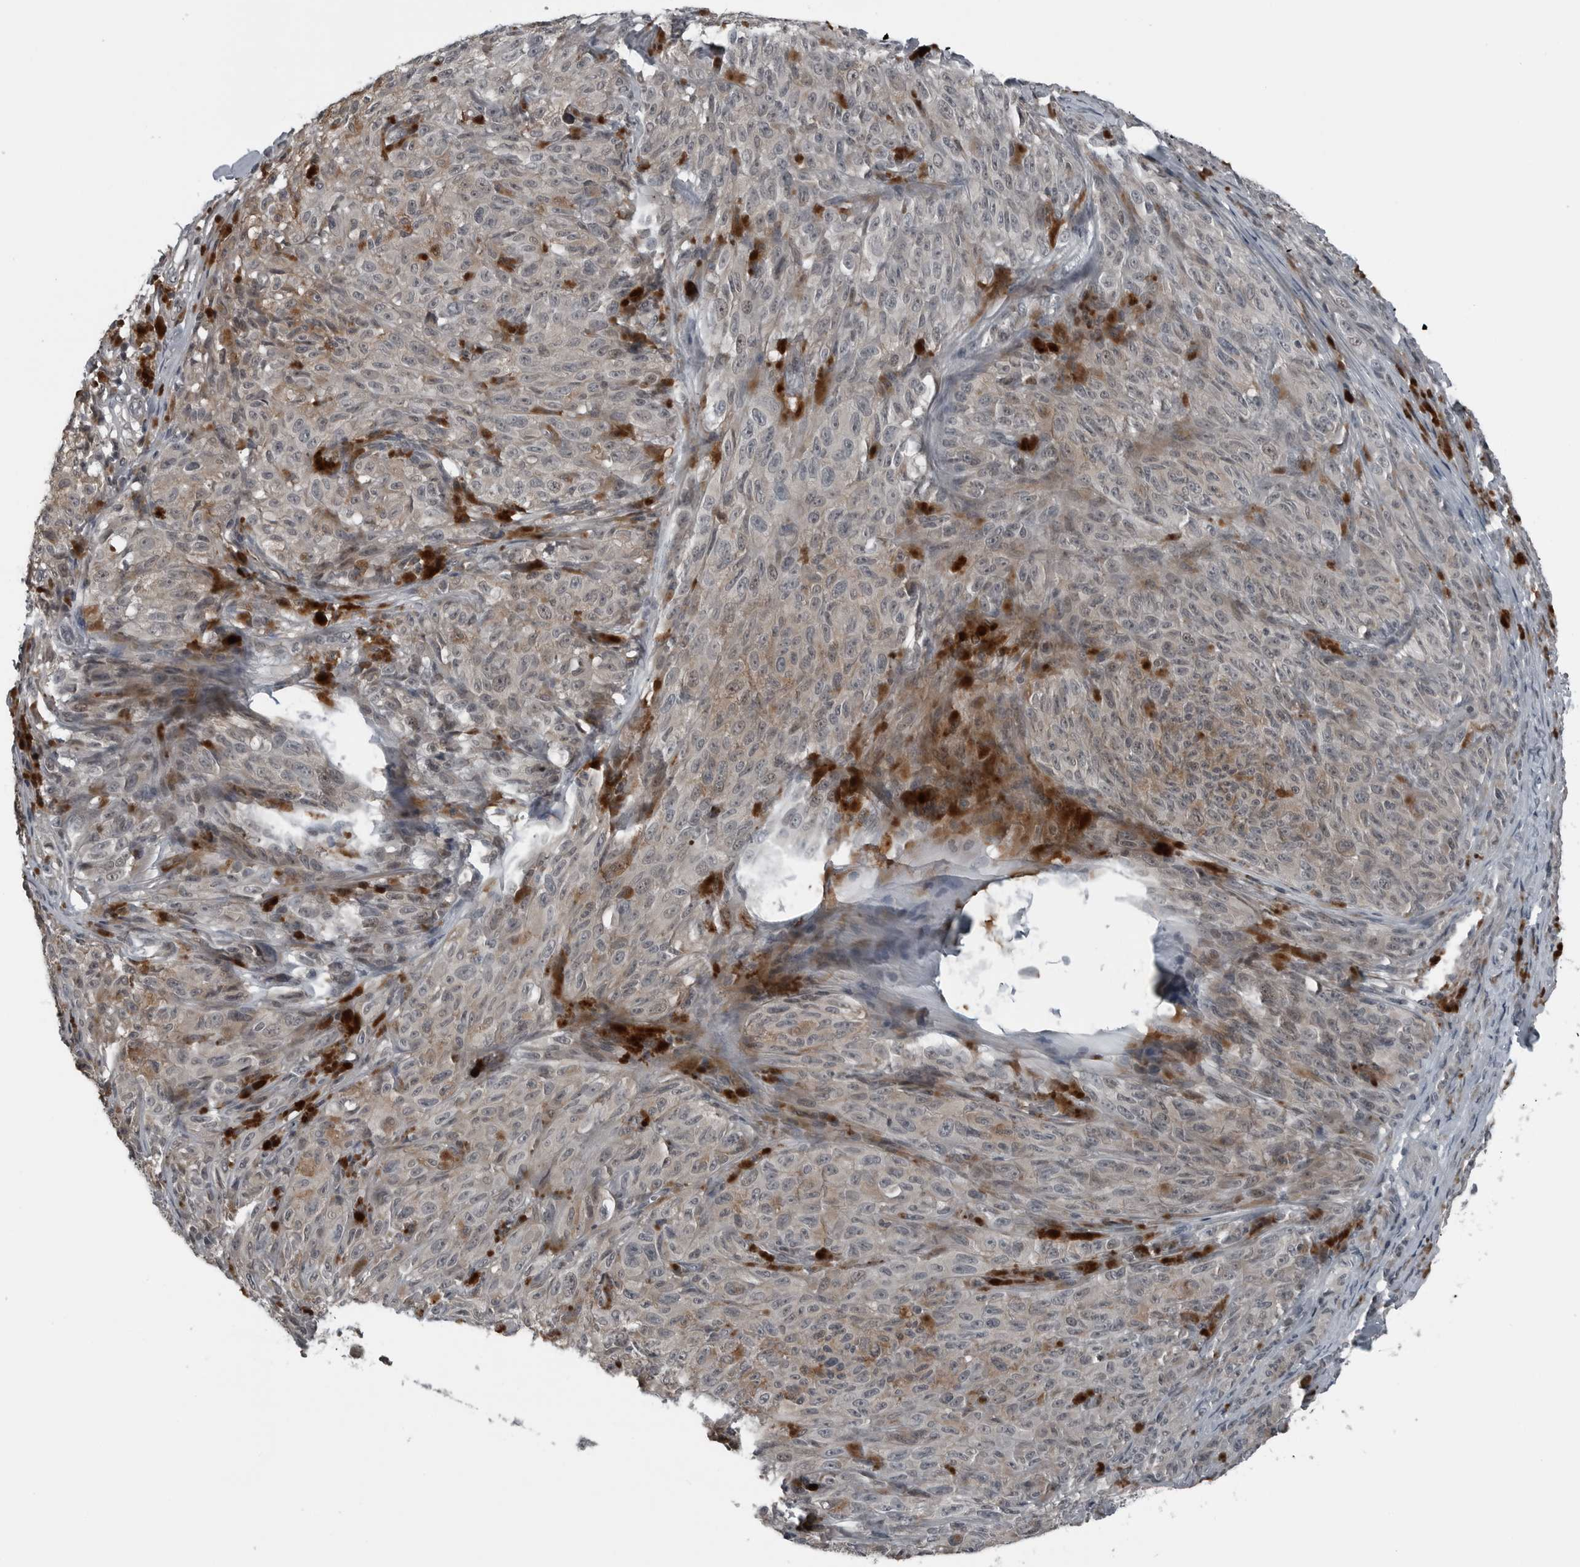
{"staining": {"intensity": "weak", "quantity": "<25%", "location": "cytoplasmic/membranous"}, "tissue": "melanoma", "cell_type": "Tumor cells", "image_type": "cancer", "snomed": [{"axis": "morphology", "description": "Malignant melanoma, NOS"}, {"axis": "topography", "description": "Skin"}], "caption": "This is an immunohistochemistry (IHC) photomicrograph of human malignant melanoma. There is no expression in tumor cells.", "gene": "GAK", "patient": {"sex": "female", "age": 82}}